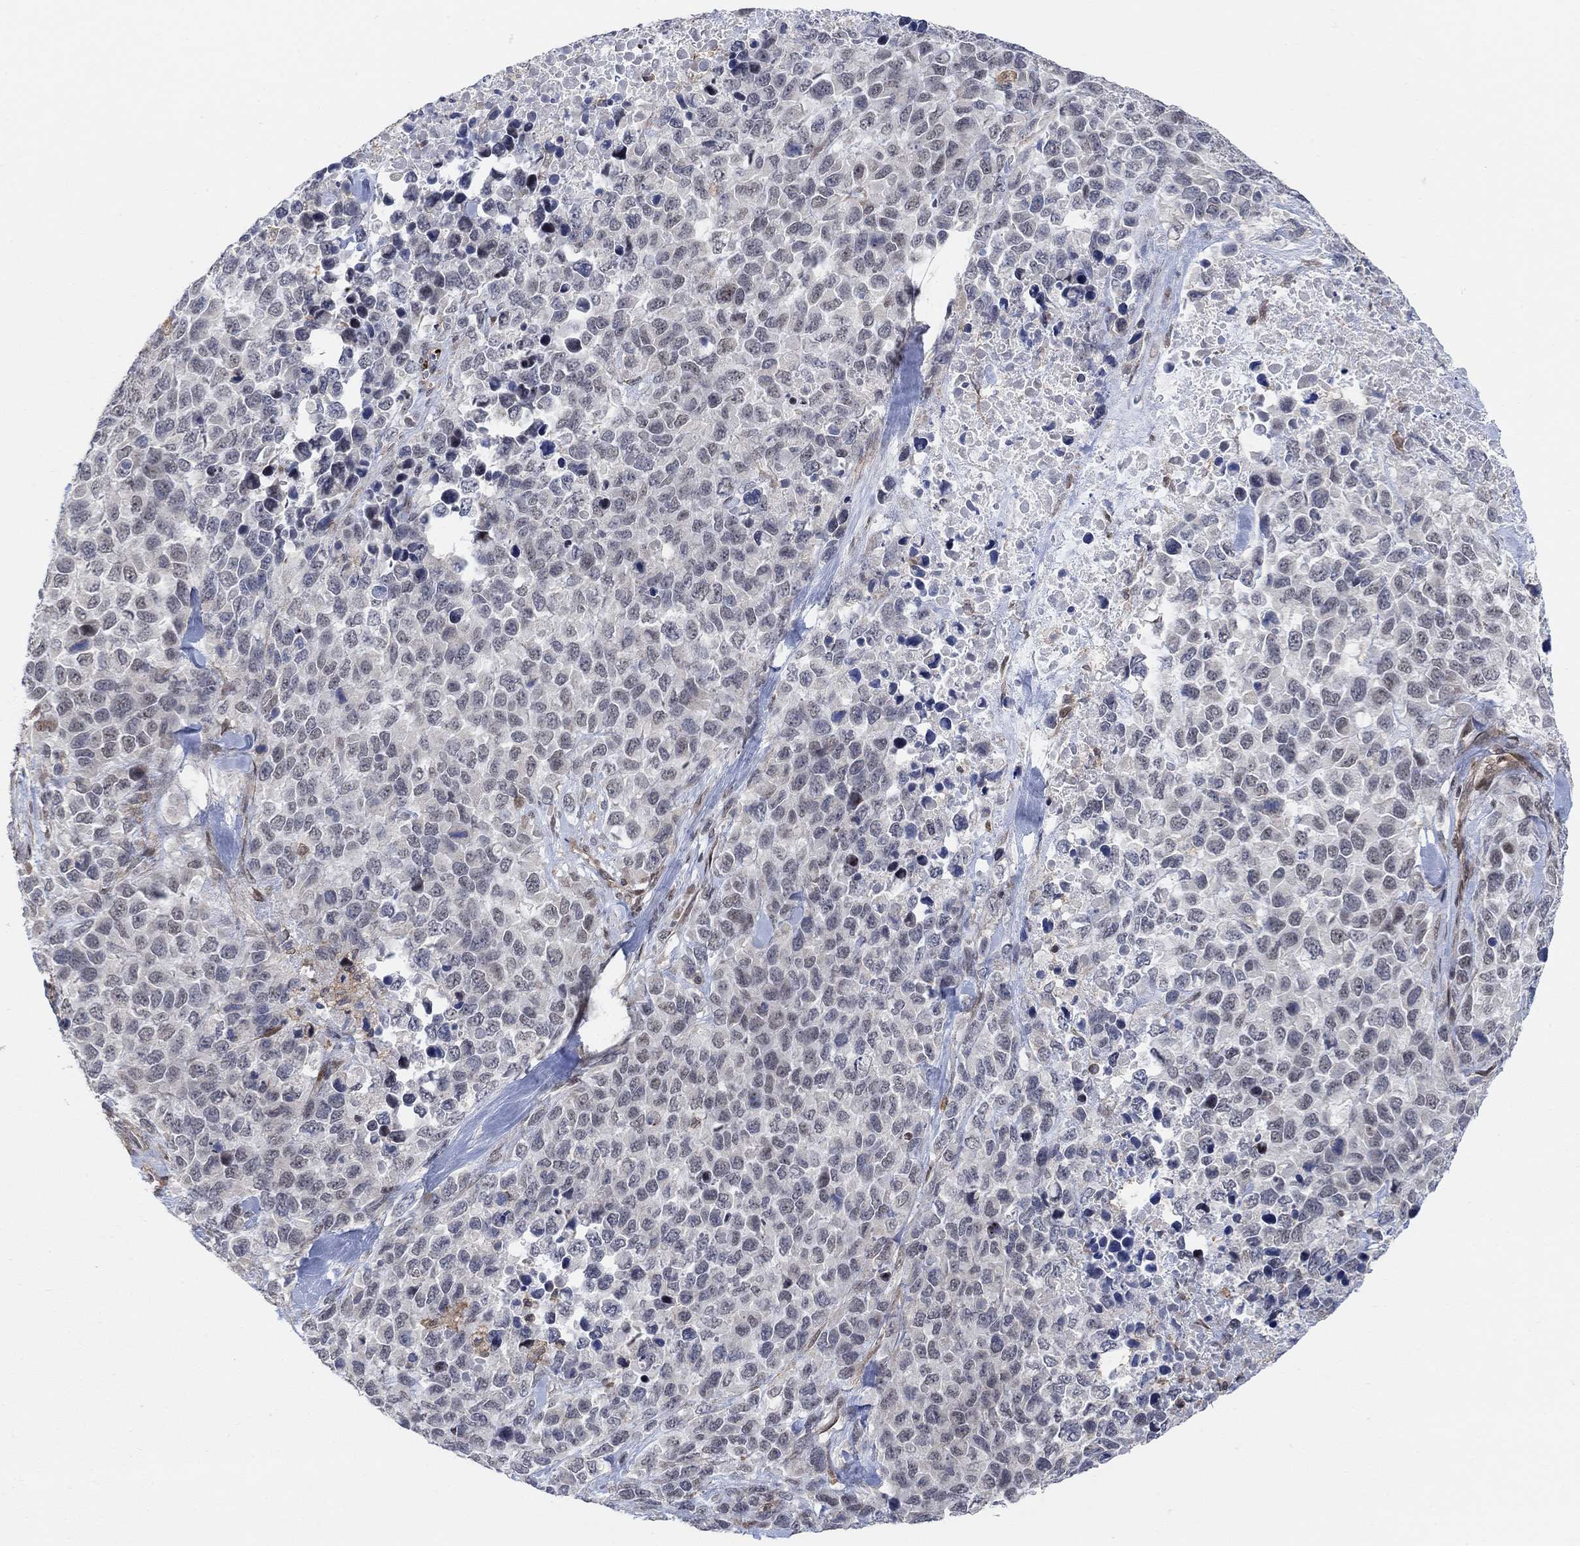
{"staining": {"intensity": "negative", "quantity": "none", "location": "none"}, "tissue": "melanoma", "cell_type": "Tumor cells", "image_type": "cancer", "snomed": [{"axis": "morphology", "description": "Malignant melanoma, Metastatic site"}, {"axis": "topography", "description": "Skin"}], "caption": "An image of malignant melanoma (metastatic site) stained for a protein shows no brown staining in tumor cells. Nuclei are stained in blue.", "gene": "PWWP2B", "patient": {"sex": "male", "age": 84}}